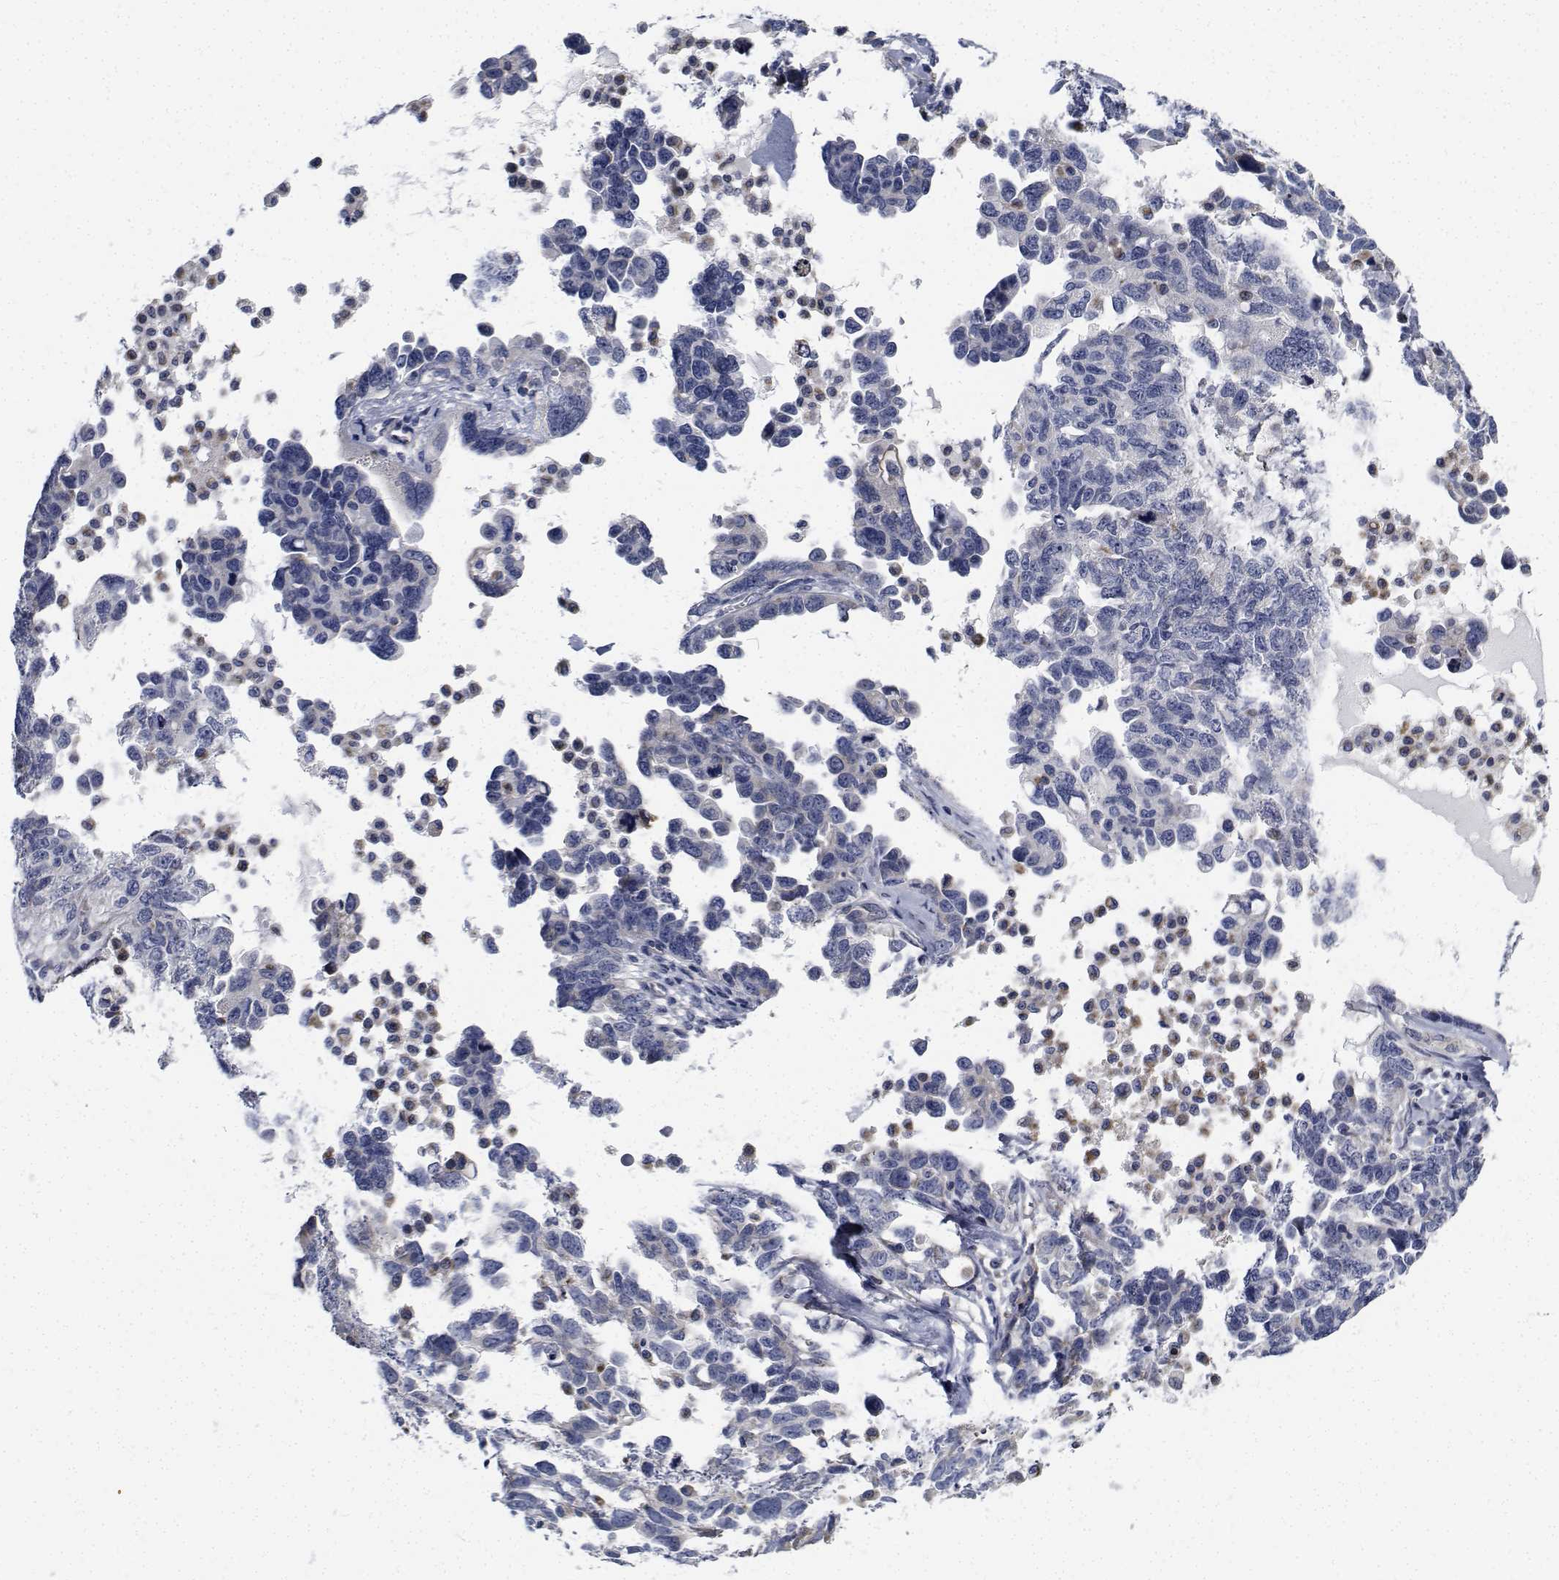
{"staining": {"intensity": "negative", "quantity": "none", "location": "none"}, "tissue": "ovarian cancer", "cell_type": "Tumor cells", "image_type": "cancer", "snomed": [{"axis": "morphology", "description": "Cystadenocarcinoma, serous, NOS"}, {"axis": "topography", "description": "Ovary"}], "caption": "High magnification brightfield microscopy of ovarian serous cystadenocarcinoma stained with DAB (3,3'-diaminobenzidine) (brown) and counterstained with hematoxylin (blue): tumor cells show no significant expression. The staining was performed using DAB (3,3'-diaminobenzidine) to visualize the protein expression in brown, while the nuclei were stained in blue with hematoxylin (Magnification: 20x).", "gene": "TTBK1", "patient": {"sex": "female", "age": 69}}